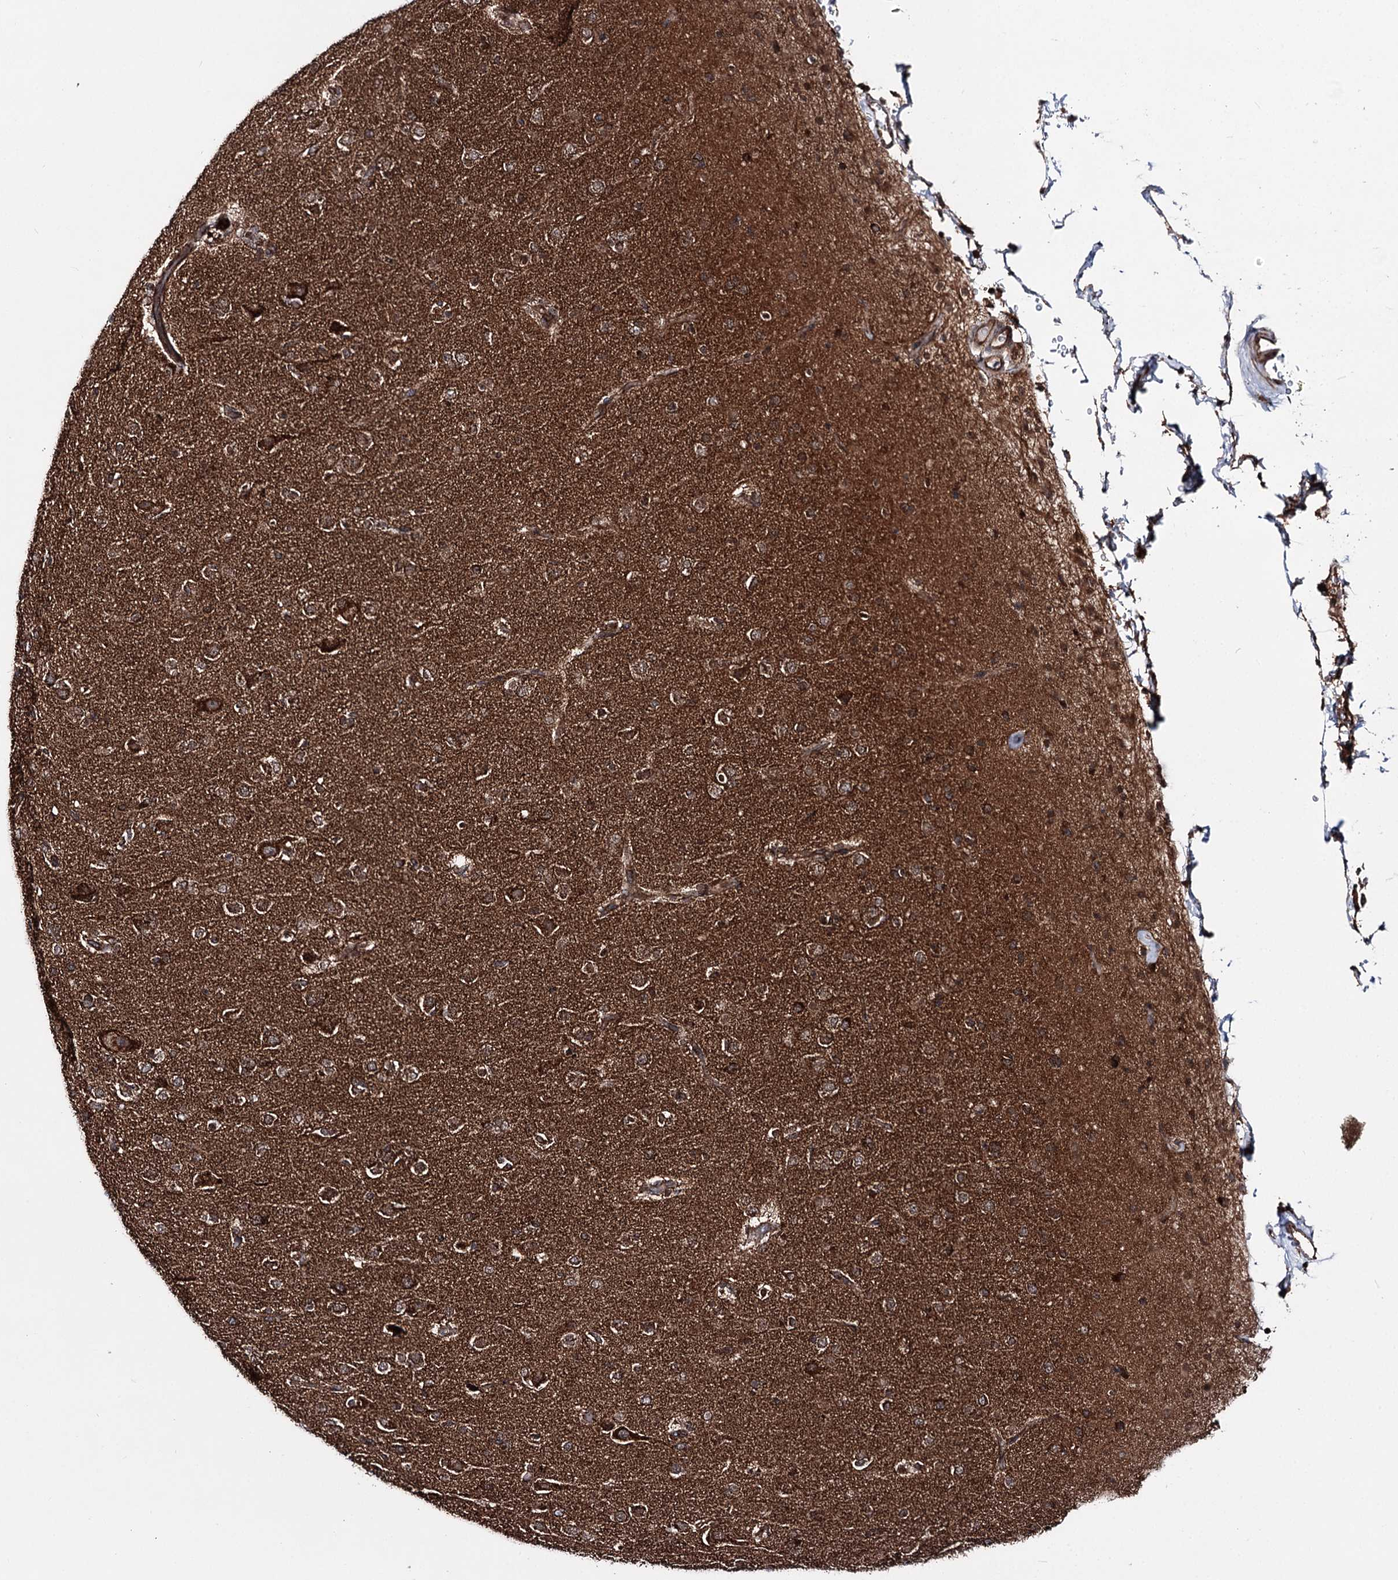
{"staining": {"intensity": "moderate", "quantity": "25%-75%", "location": "cytoplasmic/membranous"}, "tissue": "glioma", "cell_type": "Tumor cells", "image_type": "cancer", "snomed": [{"axis": "morphology", "description": "Glioma, malignant, Low grade"}, {"axis": "topography", "description": "Brain"}], "caption": "Protein expression analysis of human glioma reveals moderate cytoplasmic/membranous positivity in about 25%-75% of tumor cells.", "gene": "FGFR1OP2", "patient": {"sex": "male", "age": 65}}